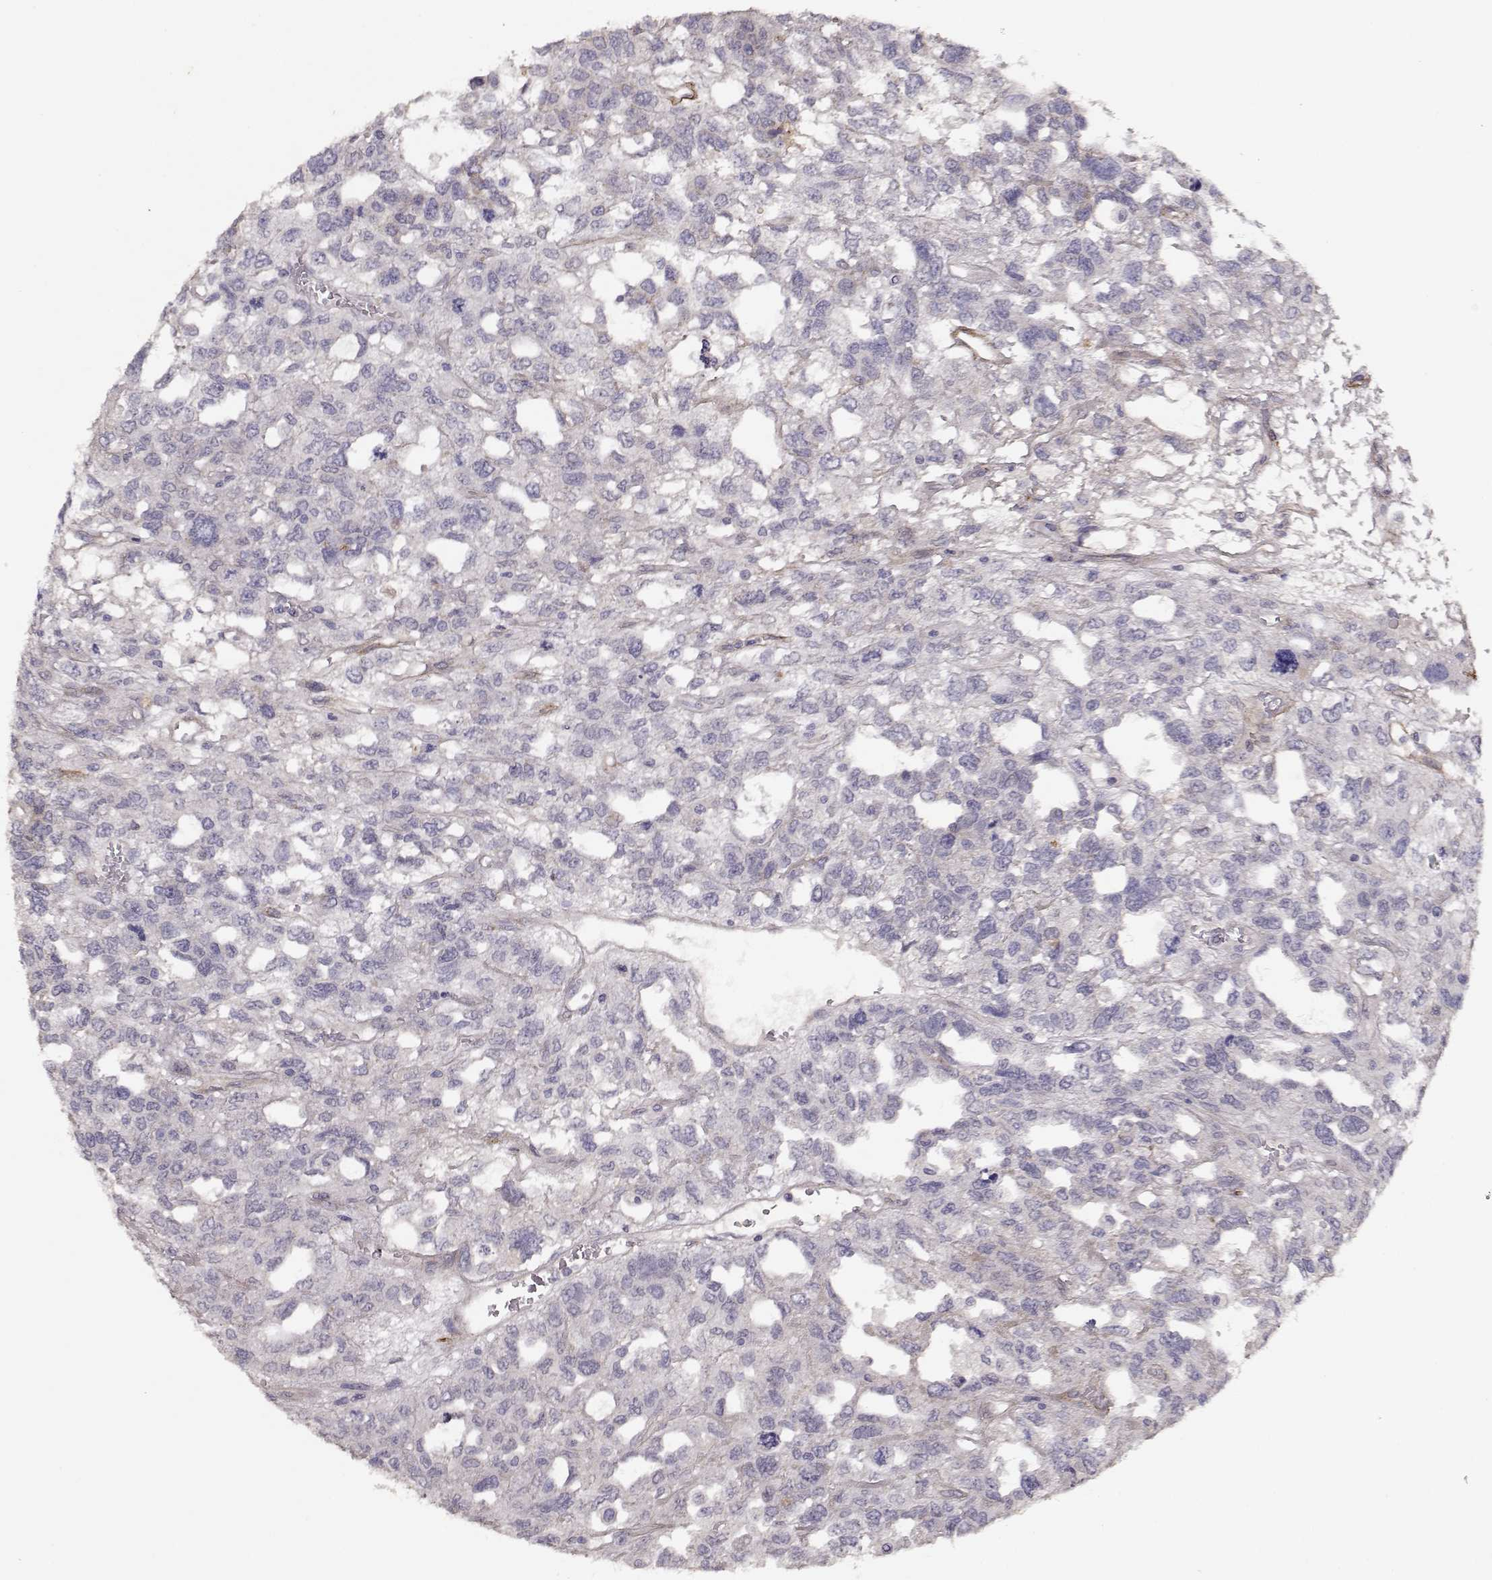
{"staining": {"intensity": "negative", "quantity": "none", "location": "none"}, "tissue": "testis cancer", "cell_type": "Tumor cells", "image_type": "cancer", "snomed": [{"axis": "morphology", "description": "Seminoma, NOS"}, {"axis": "topography", "description": "Testis"}], "caption": "Immunohistochemistry of human testis seminoma exhibits no positivity in tumor cells. The staining is performed using DAB brown chromogen with nuclei counter-stained in using hematoxylin.", "gene": "LAMA5", "patient": {"sex": "male", "age": 52}}